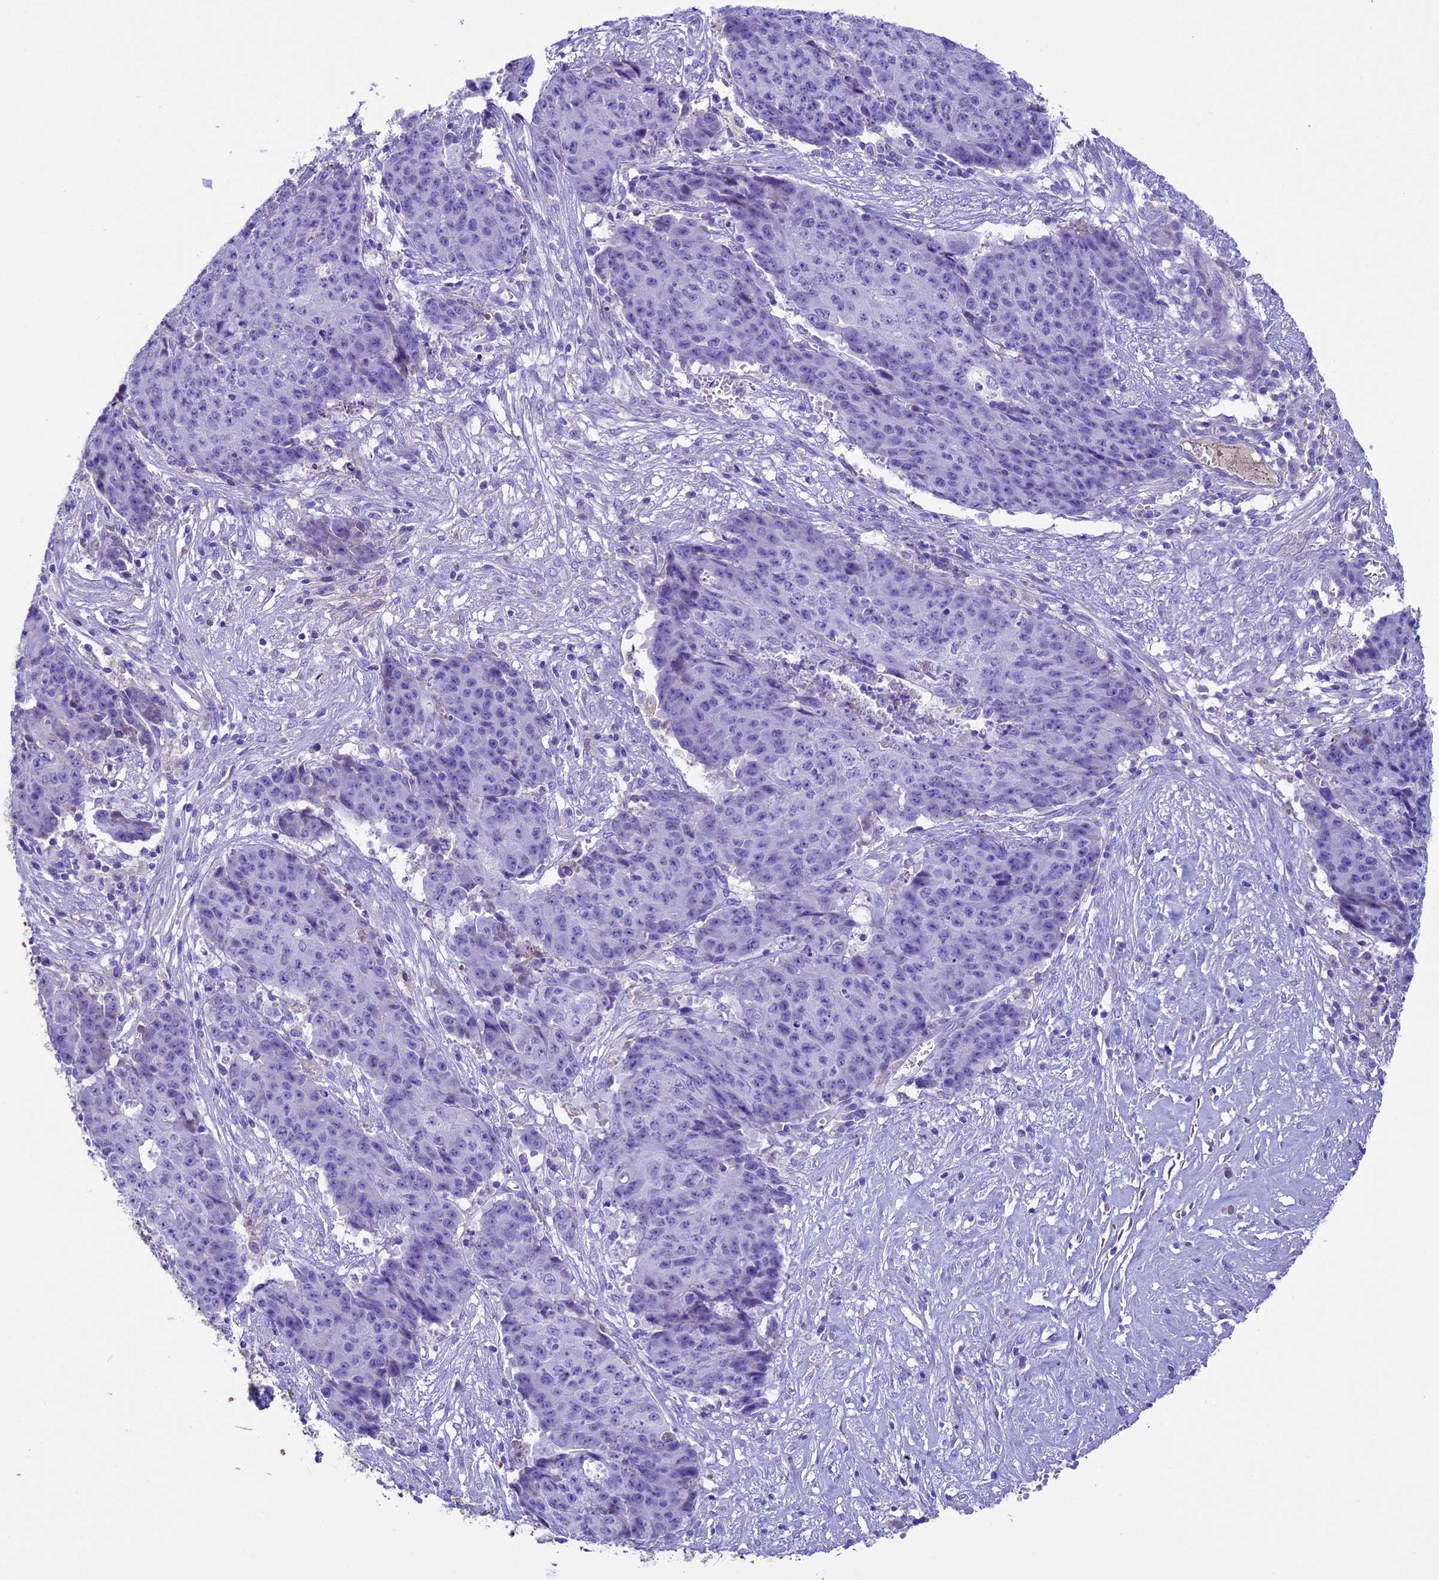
{"staining": {"intensity": "negative", "quantity": "none", "location": "none"}, "tissue": "ovarian cancer", "cell_type": "Tumor cells", "image_type": "cancer", "snomed": [{"axis": "morphology", "description": "Carcinoma, endometroid"}, {"axis": "topography", "description": "Ovary"}], "caption": "High magnification brightfield microscopy of ovarian endometroid carcinoma stained with DAB (brown) and counterstained with hematoxylin (blue): tumor cells show no significant positivity.", "gene": "IGSF6", "patient": {"sex": "female", "age": 42}}